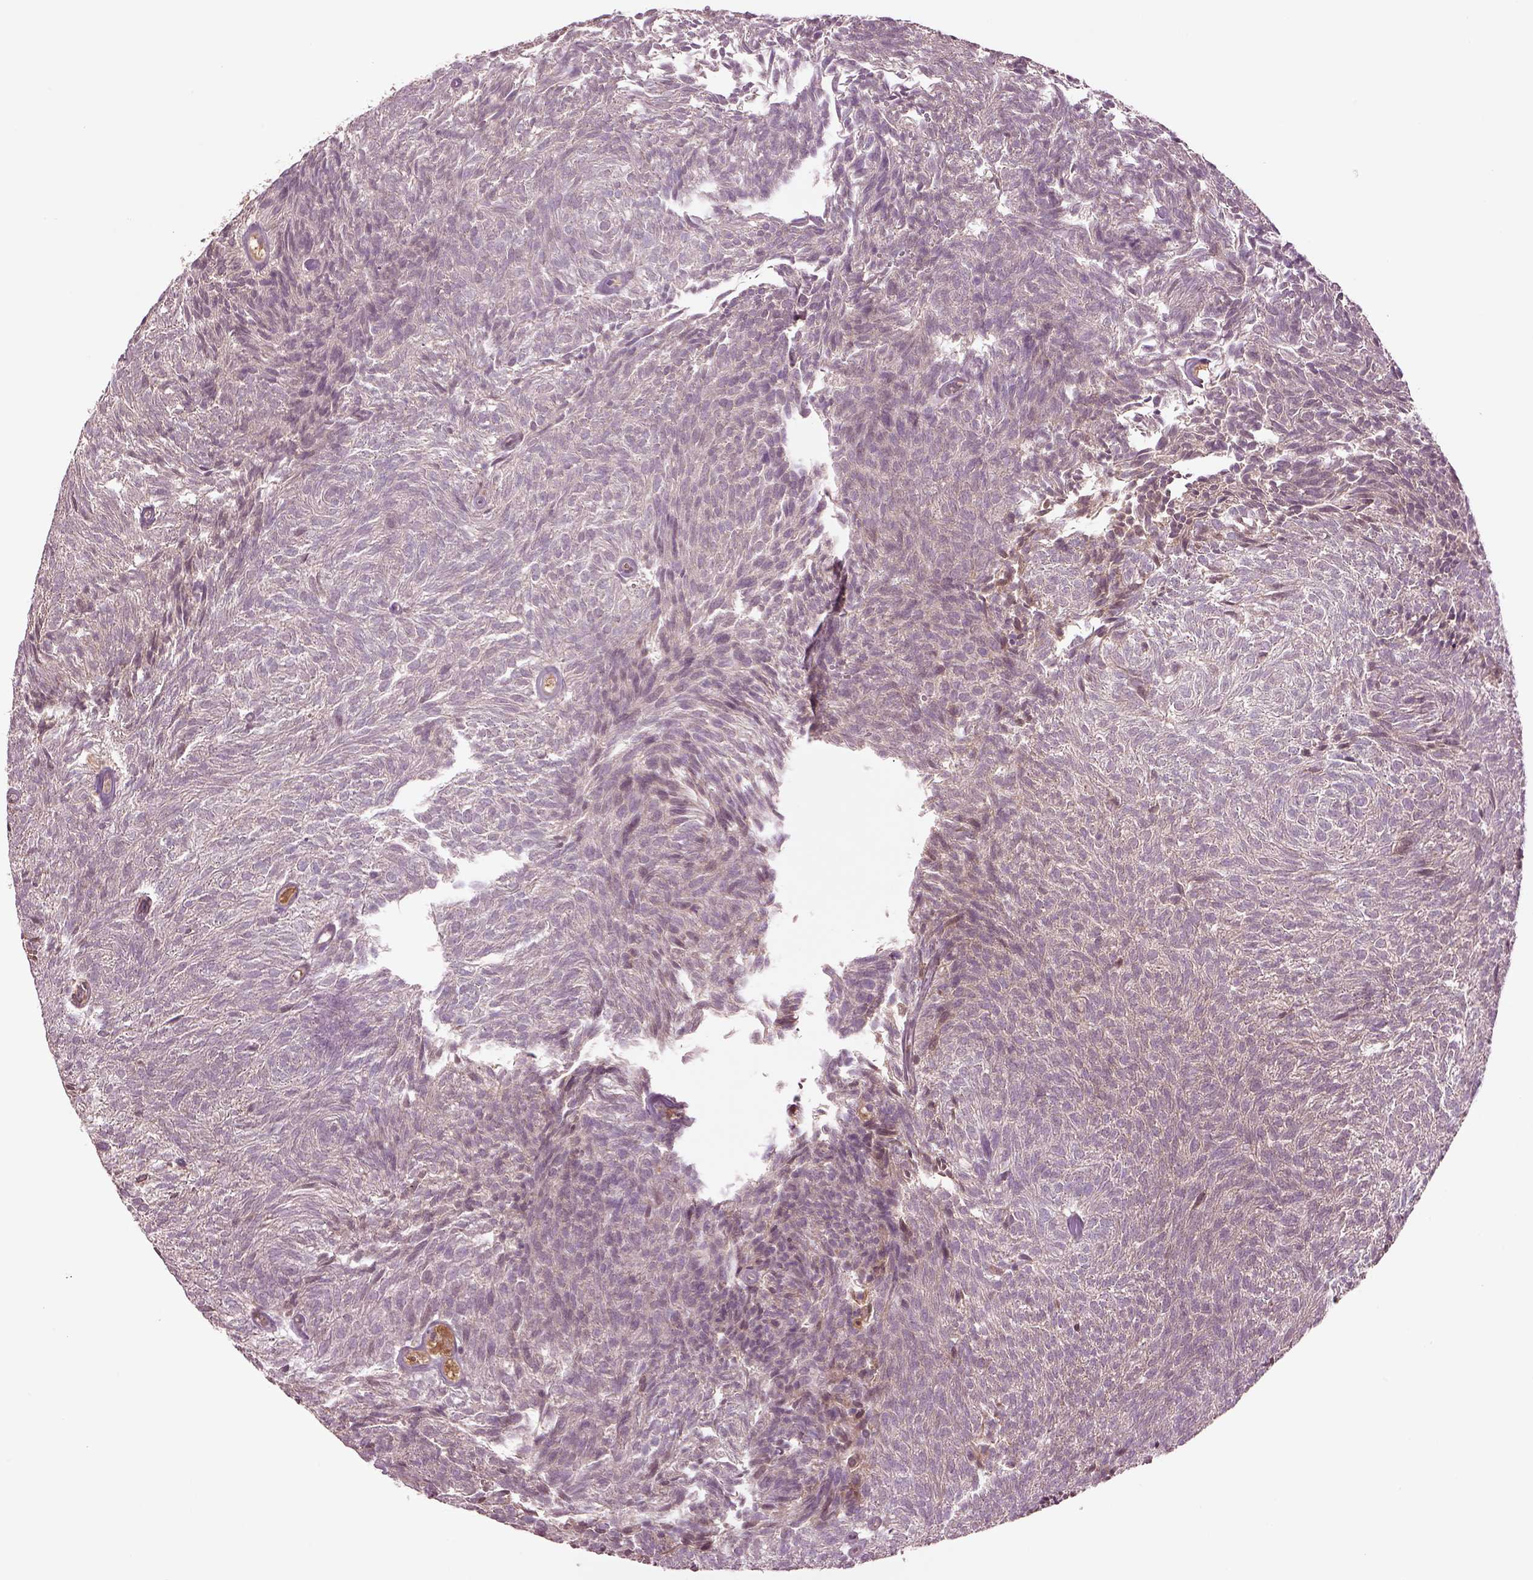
{"staining": {"intensity": "negative", "quantity": "none", "location": "none"}, "tissue": "urothelial cancer", "cell_type": "Tumor cells", "image_type": "cancer", "snomed": [{"axis": "morphology", "description": "Urothelial carcinoma, Low grade"}, {"axis": "topography", "description": "Urinary bladder"}], "caption": "Low-grade urothelial carcinoma was stained to show a protein in brown. There is no significant staining in tumor cells.", "gene": "MDP1", "patient": {"sex": "male", "age": 77}}